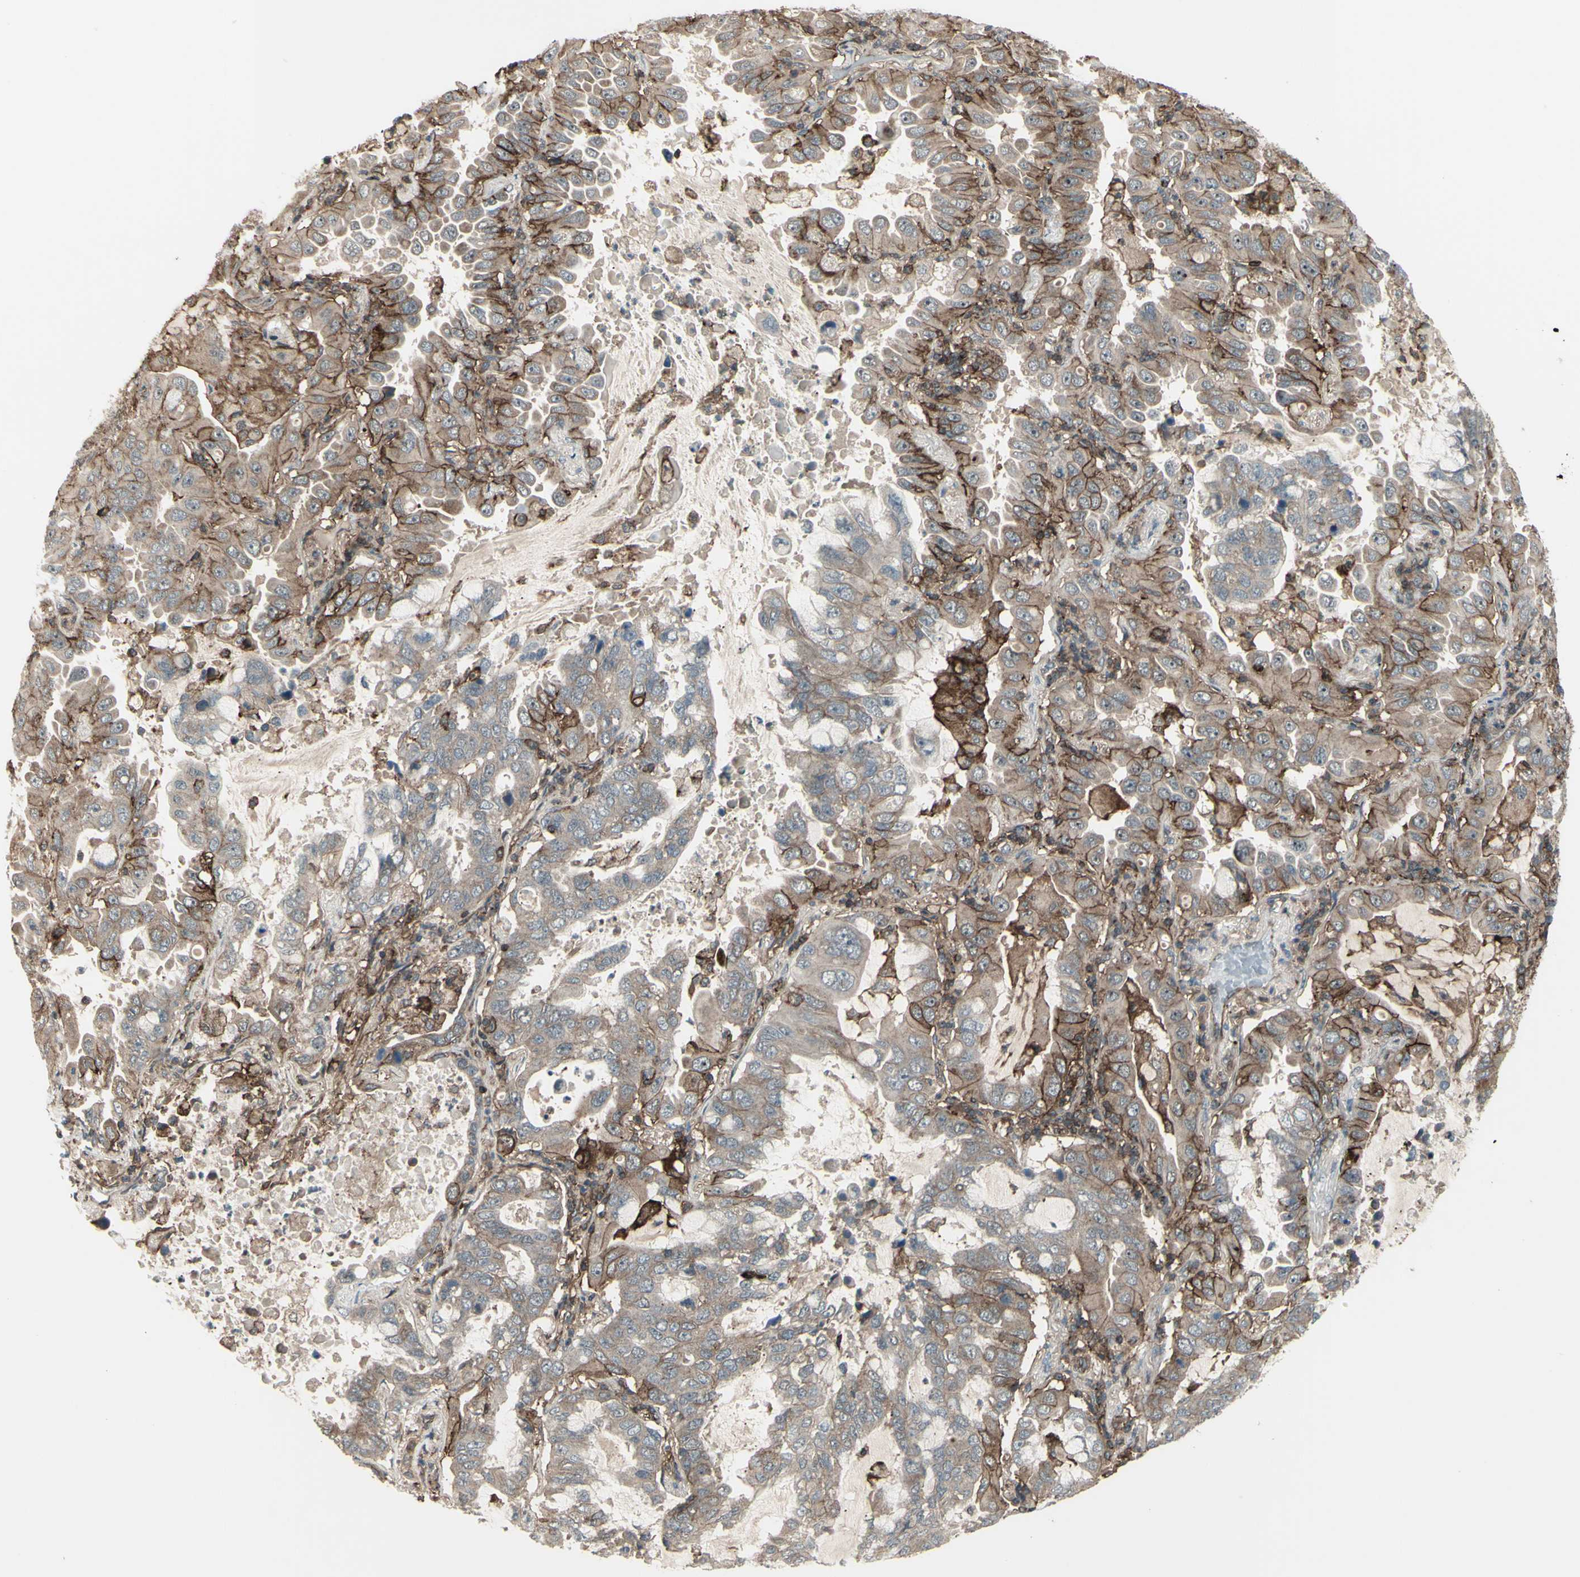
{"staining": {"intensity": "moderate", "quantity": ">75%", "location": "cytoplasmic/membranous"}, "tissue": "lung cancer", "cell_type": "Tumor cells", "image_type": "cancer", "snomed": [{"axis": "morphology", "description": "Adenocarcinoma, NOS"}, {"axis": "topography", "description": "Lung"}], "caption": "This is an image of immunohistochemistry staining of lung cancer, which shows moderate expression in the cytoplasmic/membranous of tumor cells.", "gene": "FXYD5", "patient": {"sex": "male", "age": 64}}